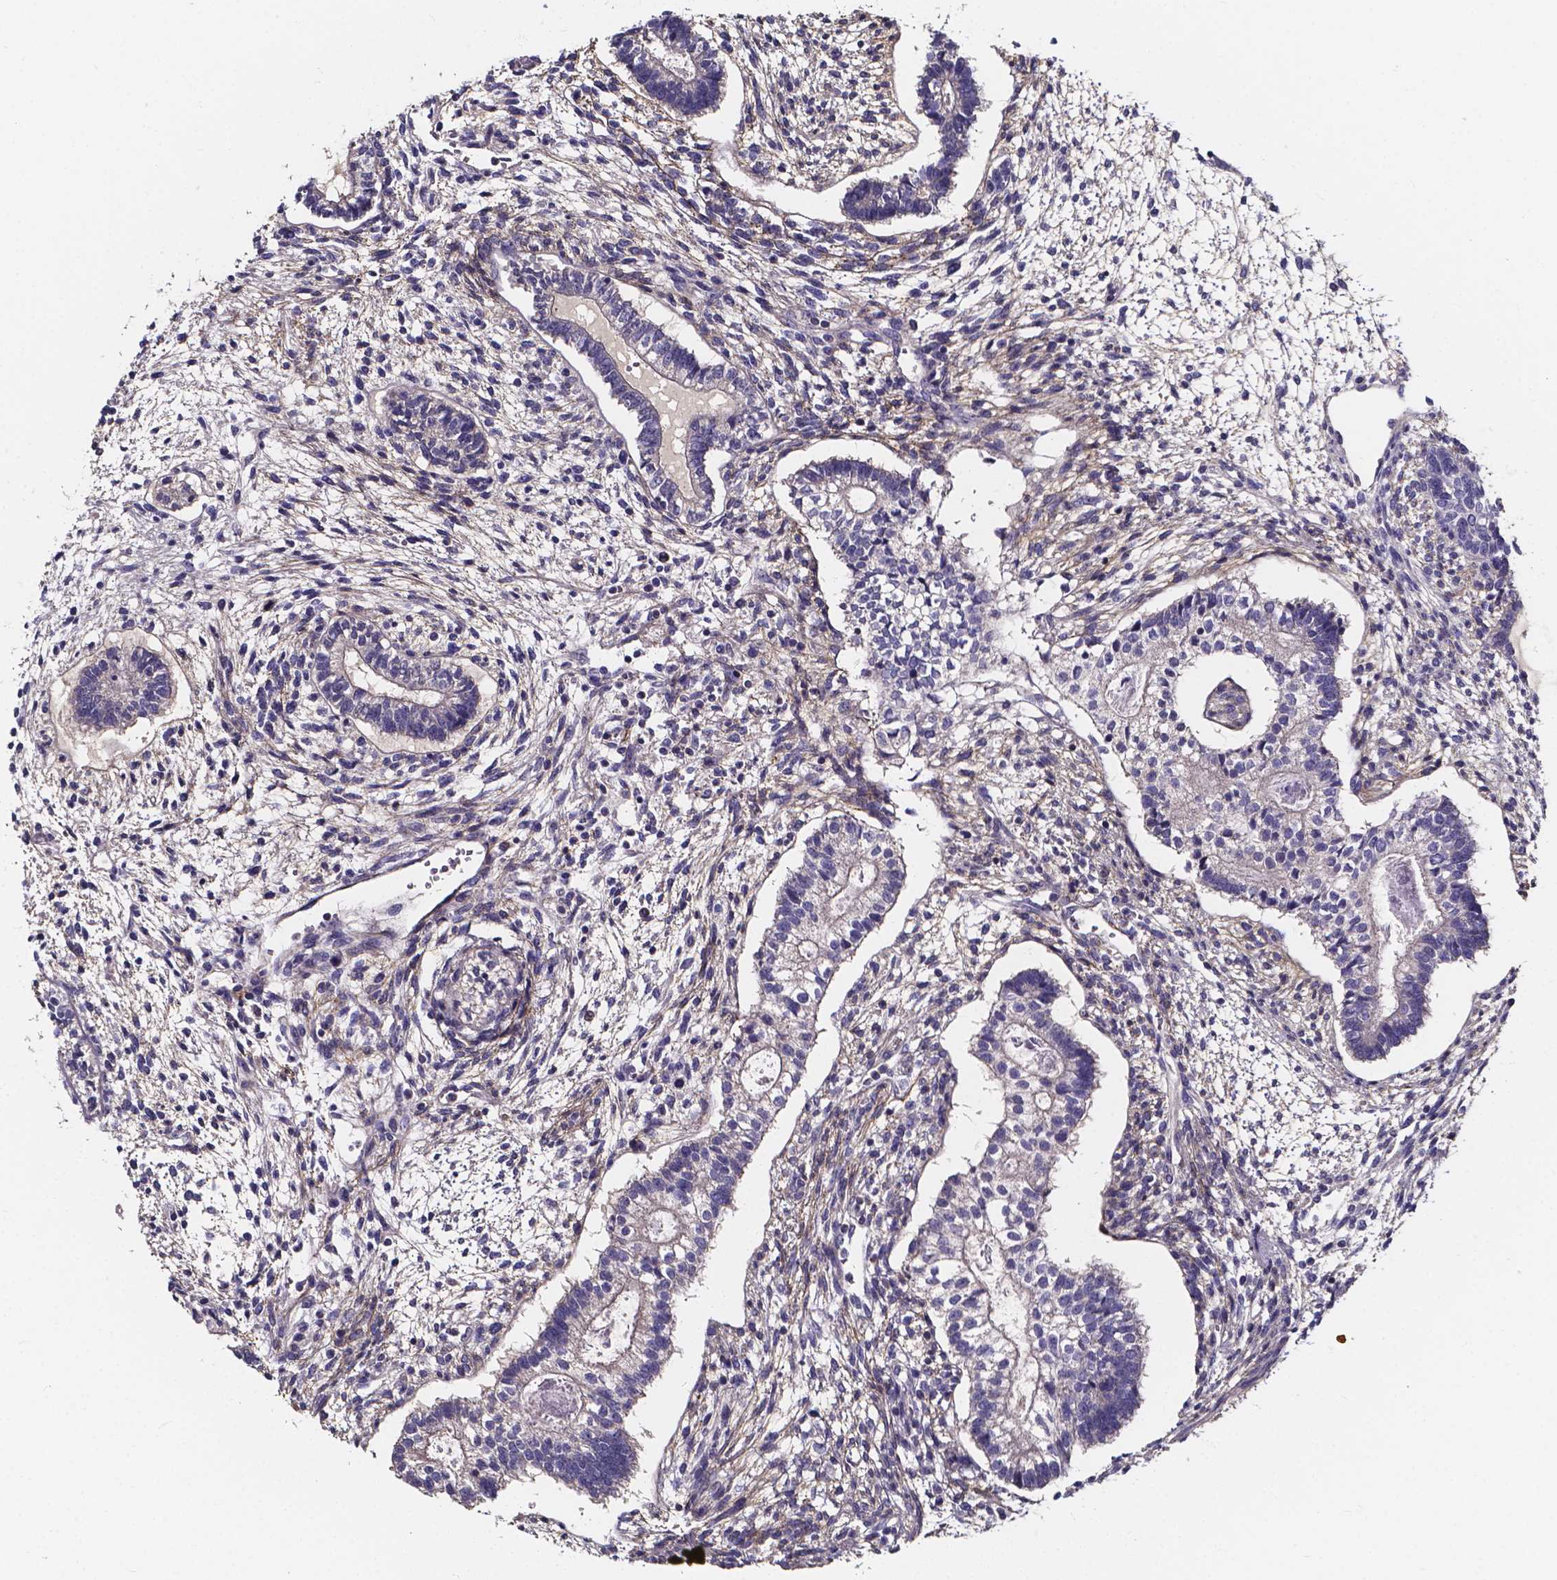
{"staining": {"intensity": "negative", "quantity": "none", "location": "none"}, "tissue": "testis cancer", "cell_type": "Tumor cells", "image_type": "cancer", "snomed": [{"axis": "morphology", "description": "Carcinoma, Embryonal, NOS"}, {"axis": "topography", "description": "Testis"}], "caption": "High power microscopy photomicrograph of an immunohistochemistry histopathology image of testis cancer, revealing no significant expression in tumor cells. (Immunohistochemistry (ihc), brightfield microscopy, high magnification).", "gene": "SPOCD1", "patient": {"sex": "male", "age": 37}}